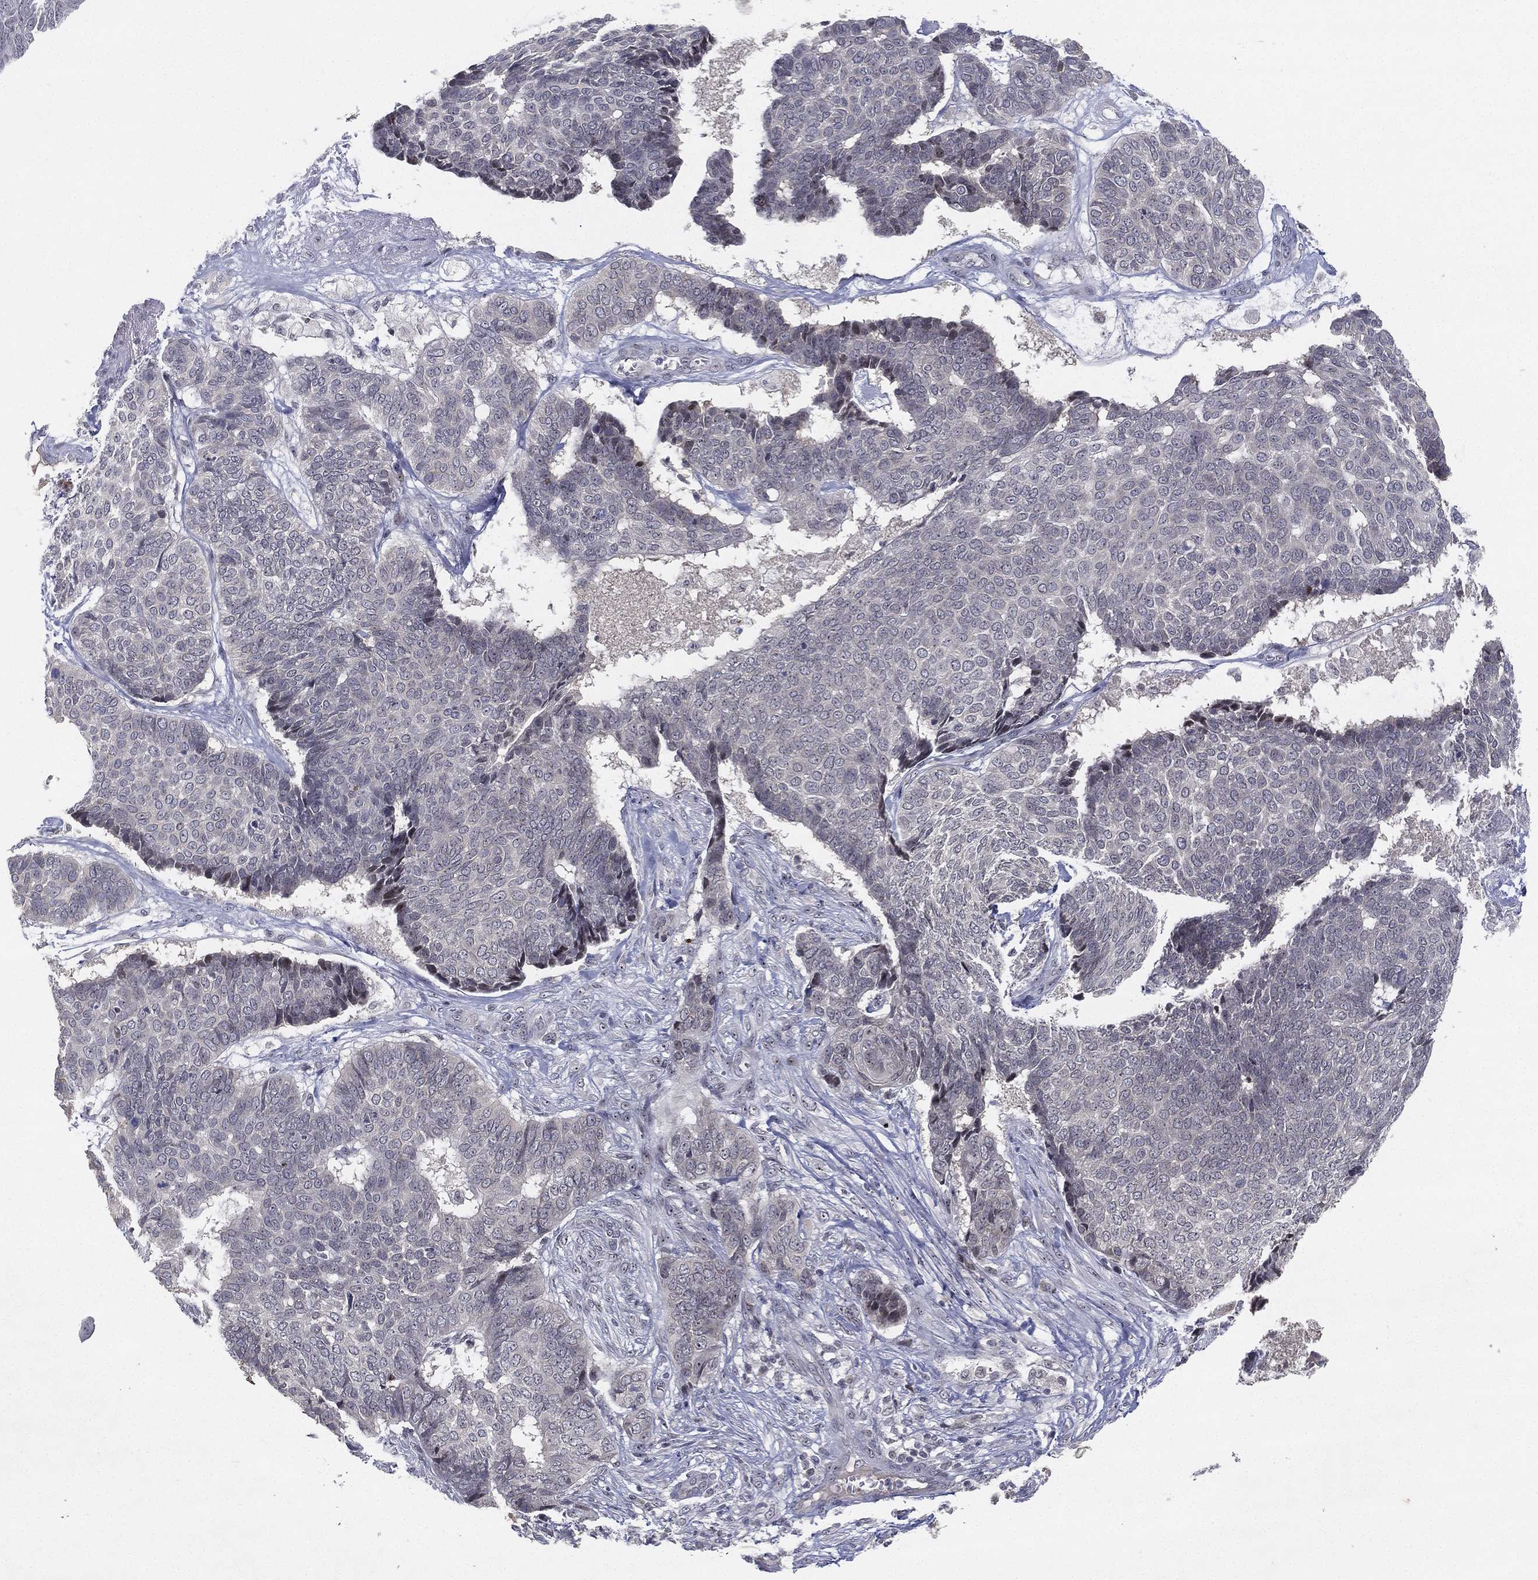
{"staining": {"intensity": "negative", "quantity": "none", "location": "none"}, "tissue": "skin cancer", "cell_type": "Tumor cells", "image_type": "cancer", "snomed": [{"axis": "morphology", "description": "Basal cell carcinoma"}, {"axis": "topography", "description": "Skin"}], "caption": "DAB immunohistochemical staining of basal cell carcinoma (skin) exhibits no significant expression in tumor cells.", "gene": "MS4A8", "patient": {"sex": "male", "age": 86}}